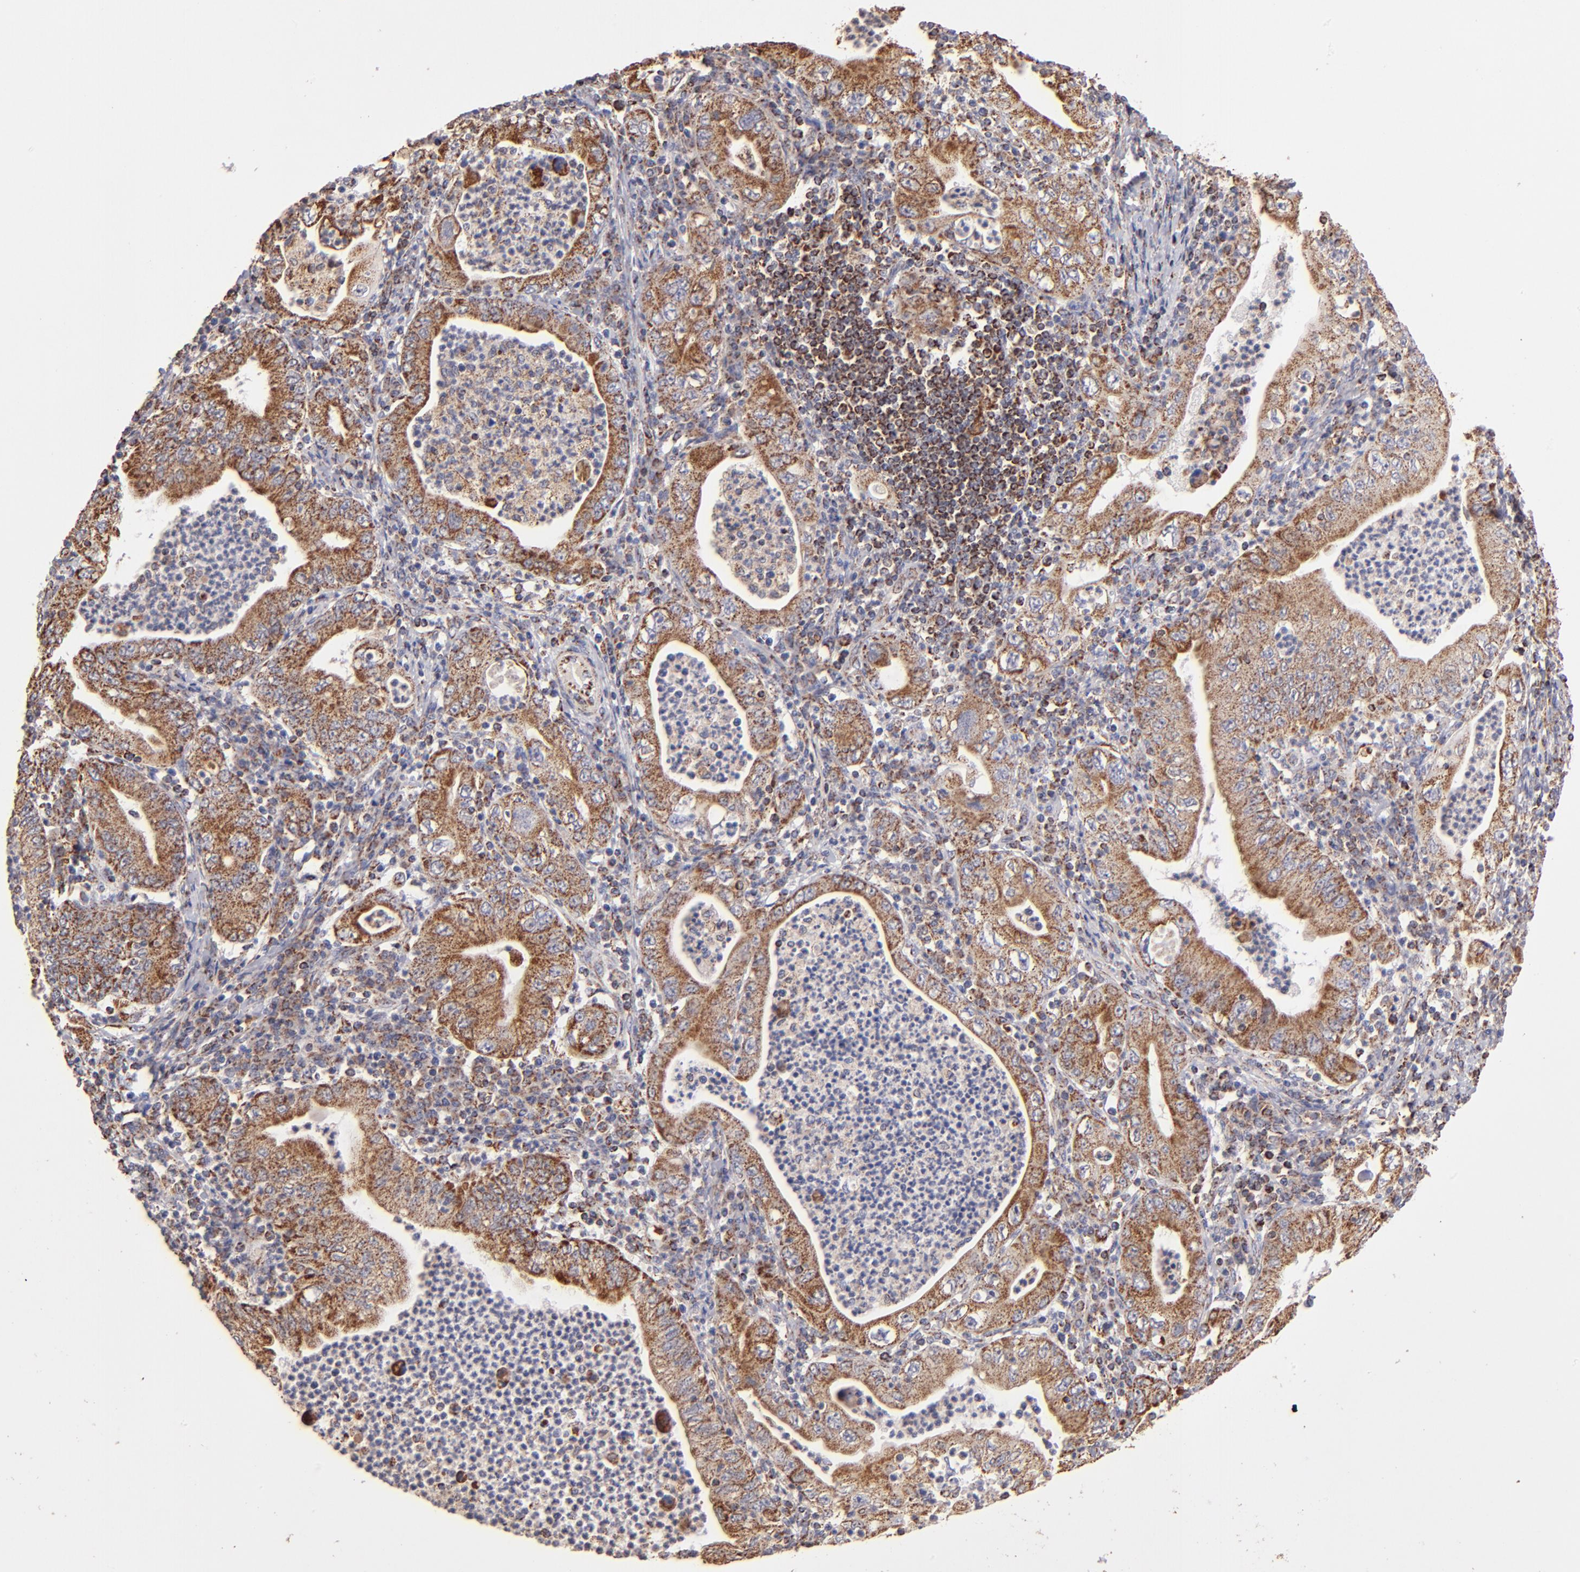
{"staining": {"intensity": "moderate", "quantity": ">75%", "location": "cytoplasmic/membranous"}, "tissue": "stomach cancer", "cell_type": "Tumor cells", "image_type": "cancer", "snomed": [{"axis": "morphology", "description": "Normal tissue, NOS"}, {"axis": "morphology", "description": "Adenocarcinoma, NOS"}, {"axis": "topography", "description": "Esophagus"}, {"axis": "topography", "description": "Stomach, upper"}, {"axis": "topography", "description": "Peripheral nerve tissue"}], "caption": "Protein staining by IHC reveals moderate cytoplasmic/membranous staining in about >75% of tumor cells in stomach cancer (adenocarcinoma). (DAB = brown stain, brightfield microscopy at high magnification).", "gene": "DLST", "patient": {"sex": "male", "age": 62}}